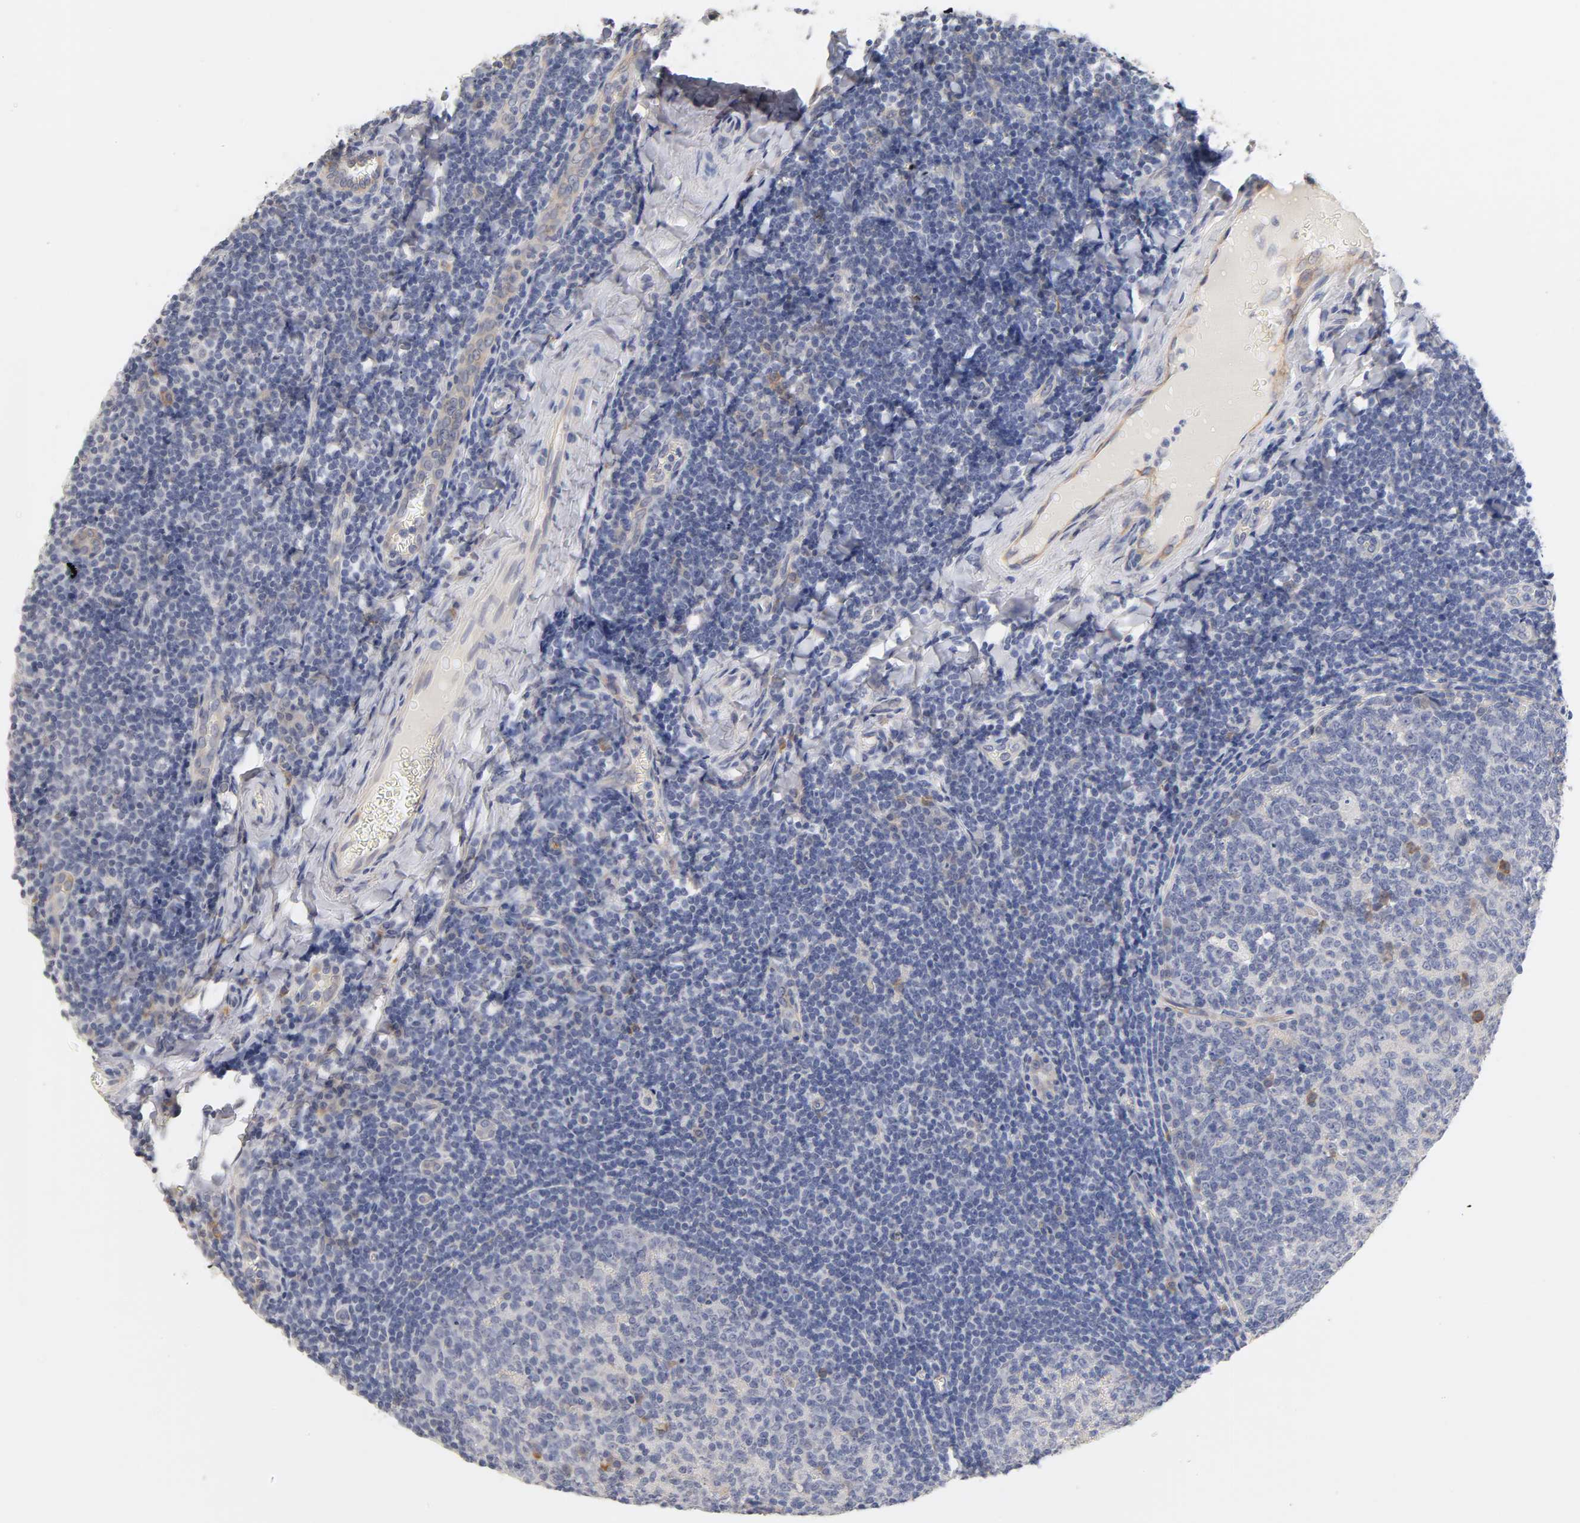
{"staining": {"intensity": "negative", "quantity": "none", "location": "none"}, "tissue": "tonsil", "cell_type": "Germinal center cells", "image_type": "normal", "snomed": [{"axis": "morphology", "description": "Normal tissue, NOS"}, {"axis": "topography", "description": "Tonsil"}], "caption": "Protein analysis of normal tonsil shows no significant staining in germinal center cells.", "gene": "LAMB1", "patient": {"sex": "male", "age": 31}}